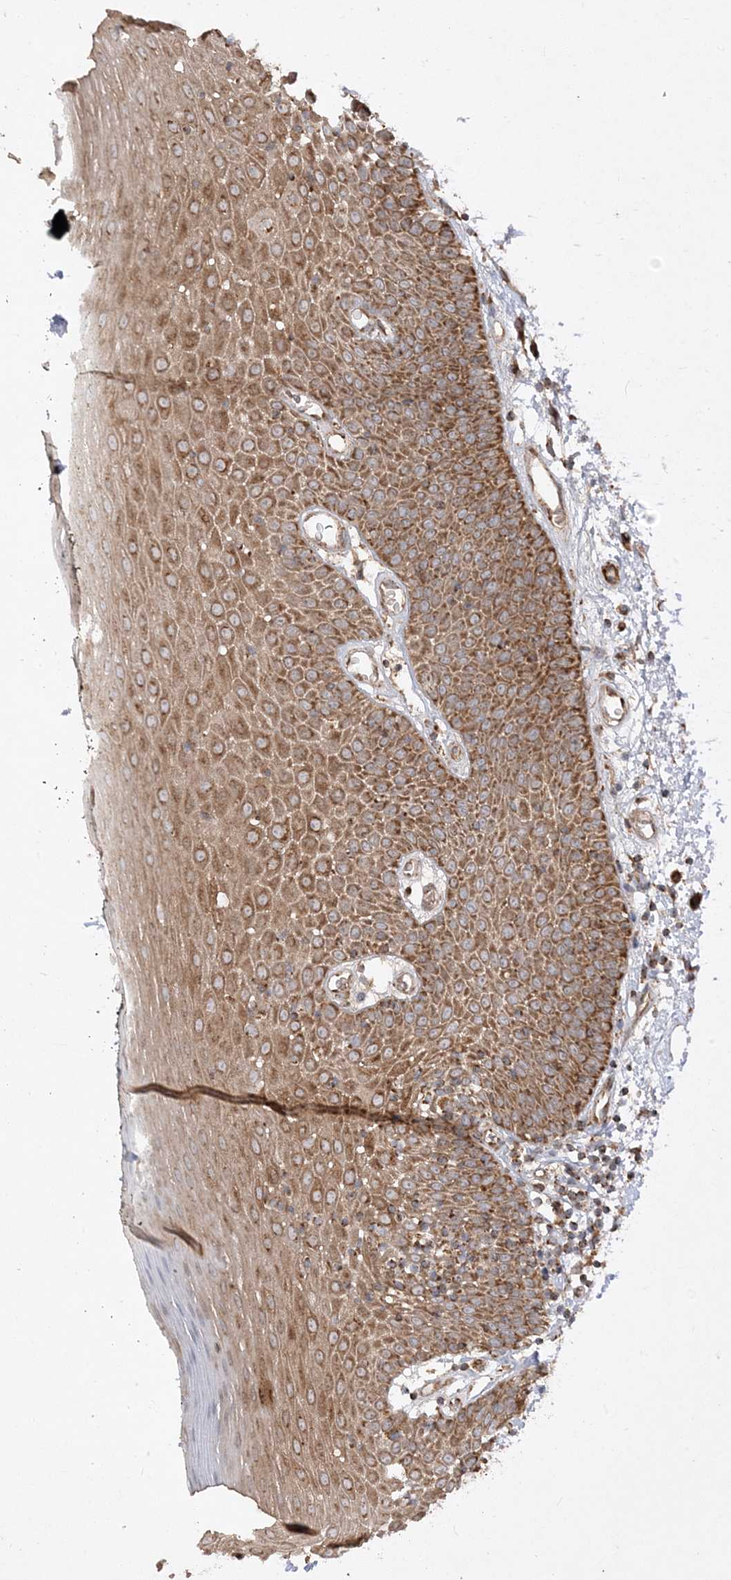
{"staining": {"intensity": "moderate", "quantity": ">75%", "location": "cytoplasmic/membranous"}, "tissue": "oral mucosa", "cell_type": "Squamous epithelial cells", "image_type": "normal", "snomed": [{"axis": "morphology", "description": "Normal tissue, NOS"}, {"axis": "topography", "description": "Oral tissue"}], "caption": "High-magnification brightfield microscopy of normal oral mucosa stained with DAB (brown) and counterstained with hematoxylin (blue). squamous epithelial cells exhibit moderate cytoplasmic/membranous positivity is seen in about>75% of cells. Nuclei are stained in blue.", "gene": "AARS2", "patient": {"sex": "male", "age": 74}}